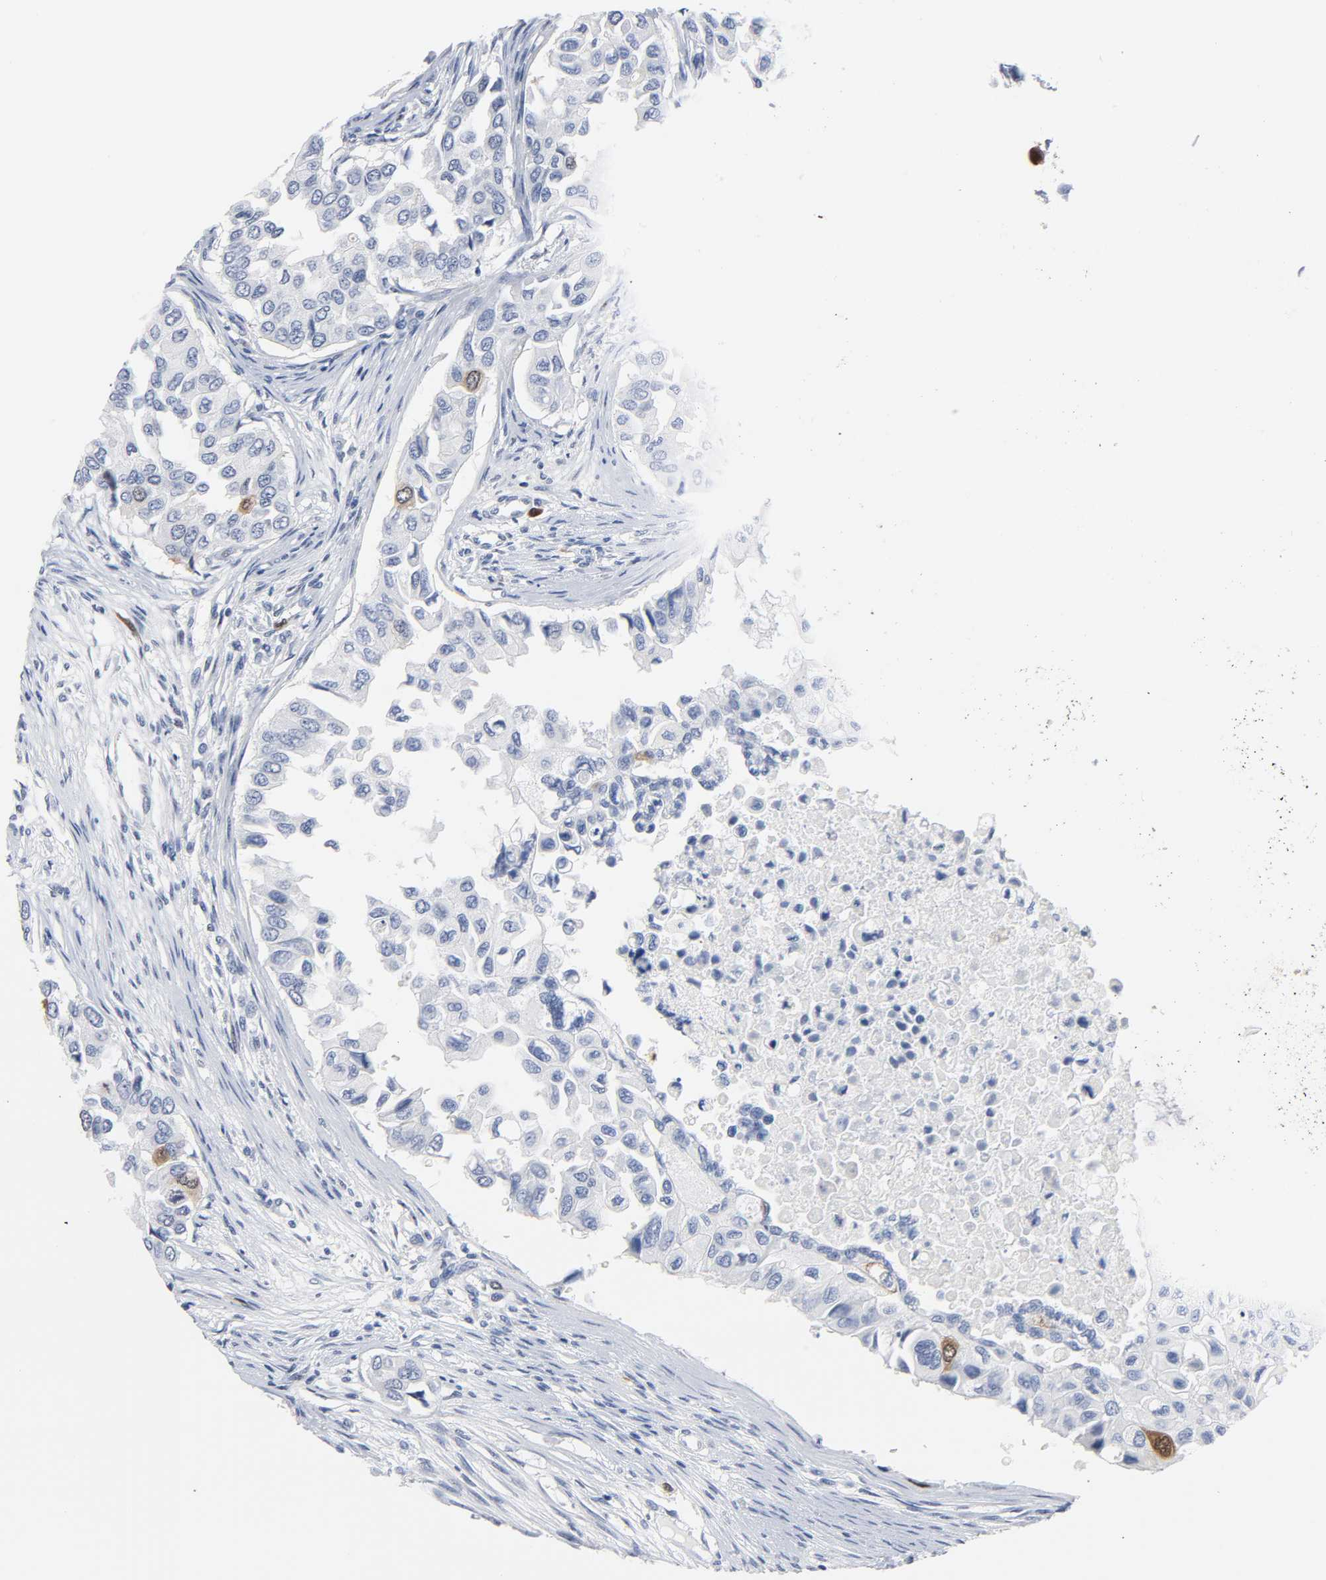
{"staining": {"intensity": "strong", "quantity": "<25%", "location": "cytoplasmic/membranous,nuclear"}, "tissue": "breast cancer", "cell_type": "Tumor cells", "image_type": "cancer", "snomed": [{"axis": "morphology", "description": "Normal tissue, NOS"}, {"axis": "morphology", "description": "Duct carcinoma"}, {"axis": "topography", "description": "Breast"}], "caption": "Breast cancer (invasive ductal carcinoma) stained with immunohistochemistry (IHC) exhibits strong cytoplasmic/membranous and nuclear expression in approximately <25% of tumor cells. Nuclei are stained in blue.", "gene": "CDC20", "patient": {"sex": "female", "age": 49}}